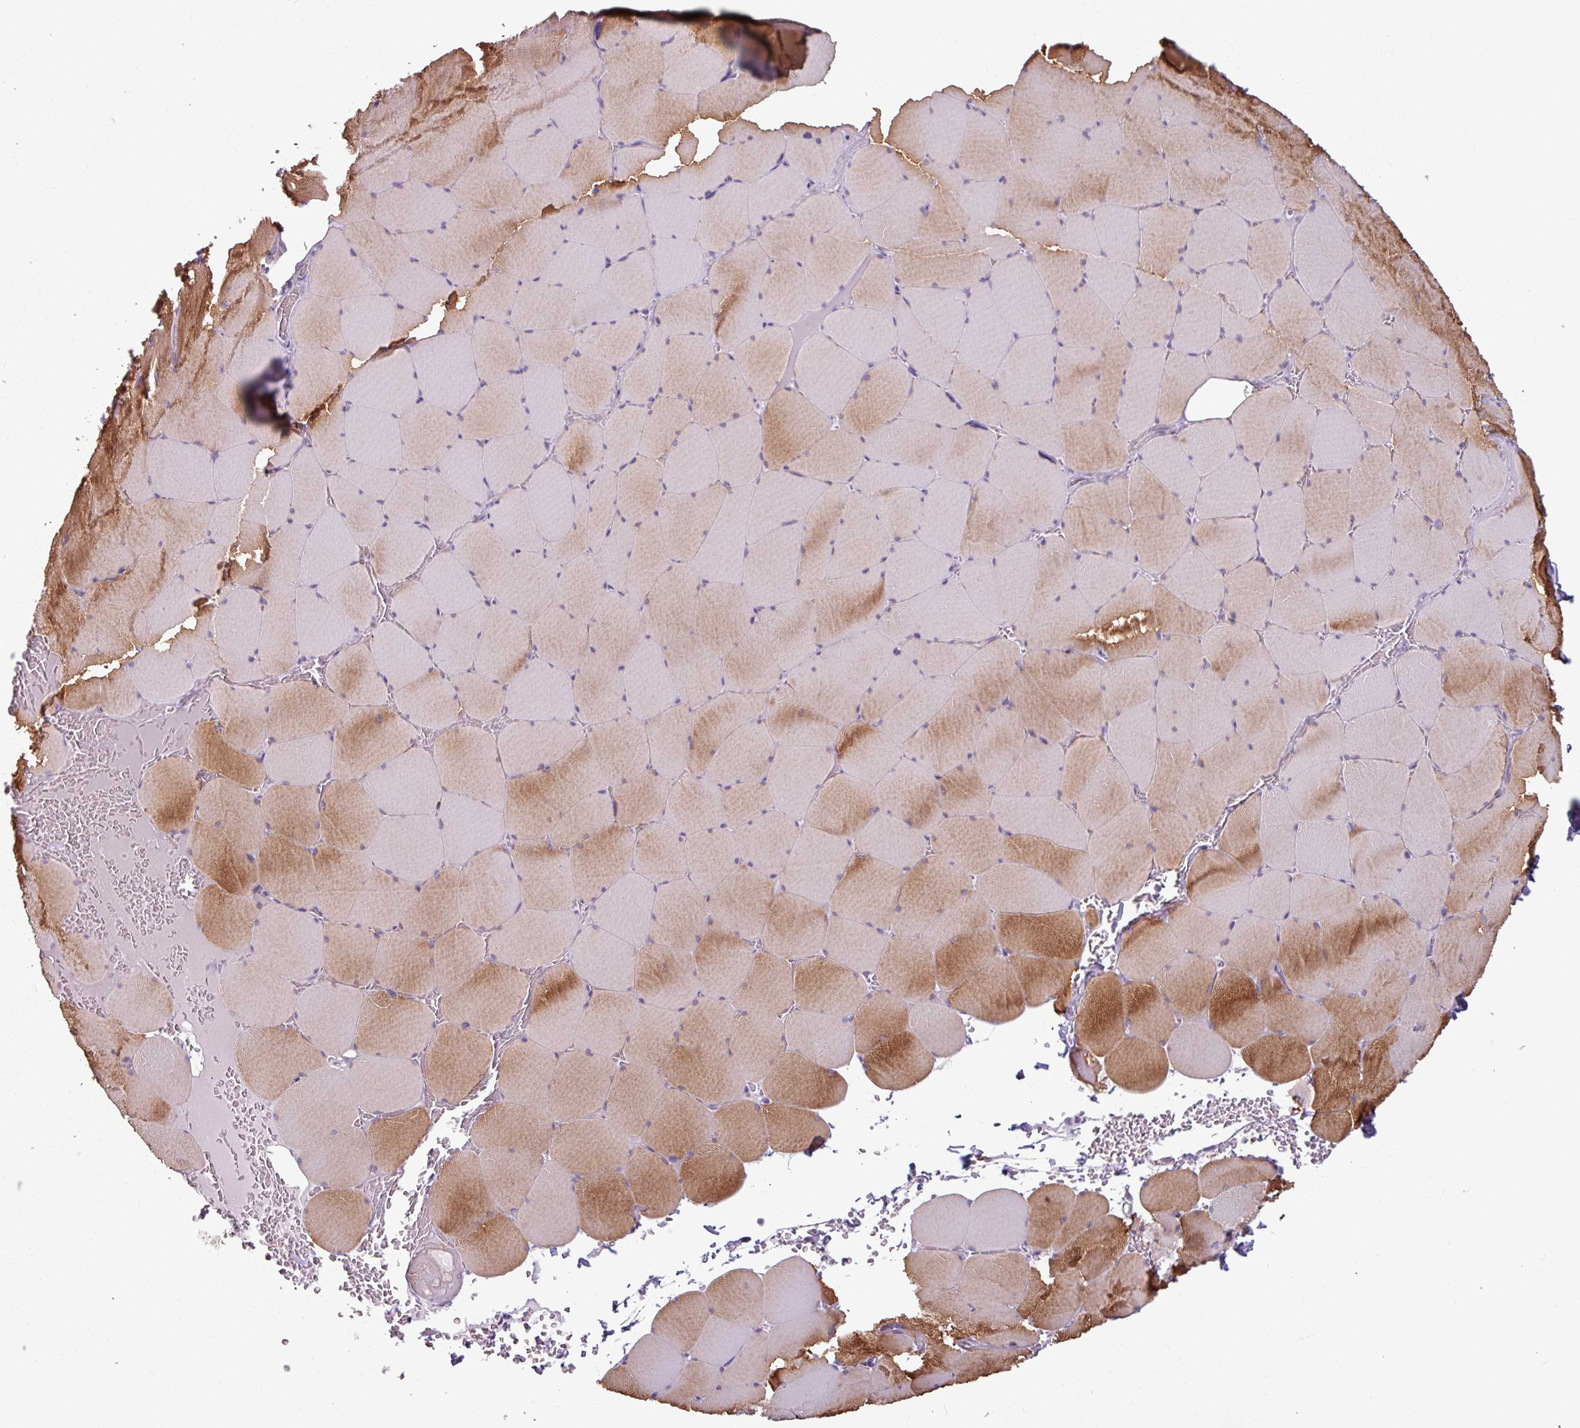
{"staining": {"intensity": "moderate", "quantity": "25%-75%", "location": "cytoplasmic/membranous"}, "tissue": "skeletal muscle", "cell_type": "Myocytes", "image_type": "normal", "snomed": [{"axis": "morphology", "description": "Normal tissue, NOS"}, {"axis": "topography", "description": "Skeletal muscle"}, {"axis": "topography", "description": "Head-Neck"}], "caption": "Brown immunohistochemical staining in normal human skeletal muscle shows moderate cytoplasmic/membranous positivity in approximately 25%-75% of myocytes. (DAB (3,3'-diaminobenzidine) = brown stain, brightfield microscopy at high magnification).", "gene": "PNMA6A", "patient": {"sex": "male", "age": 66}}